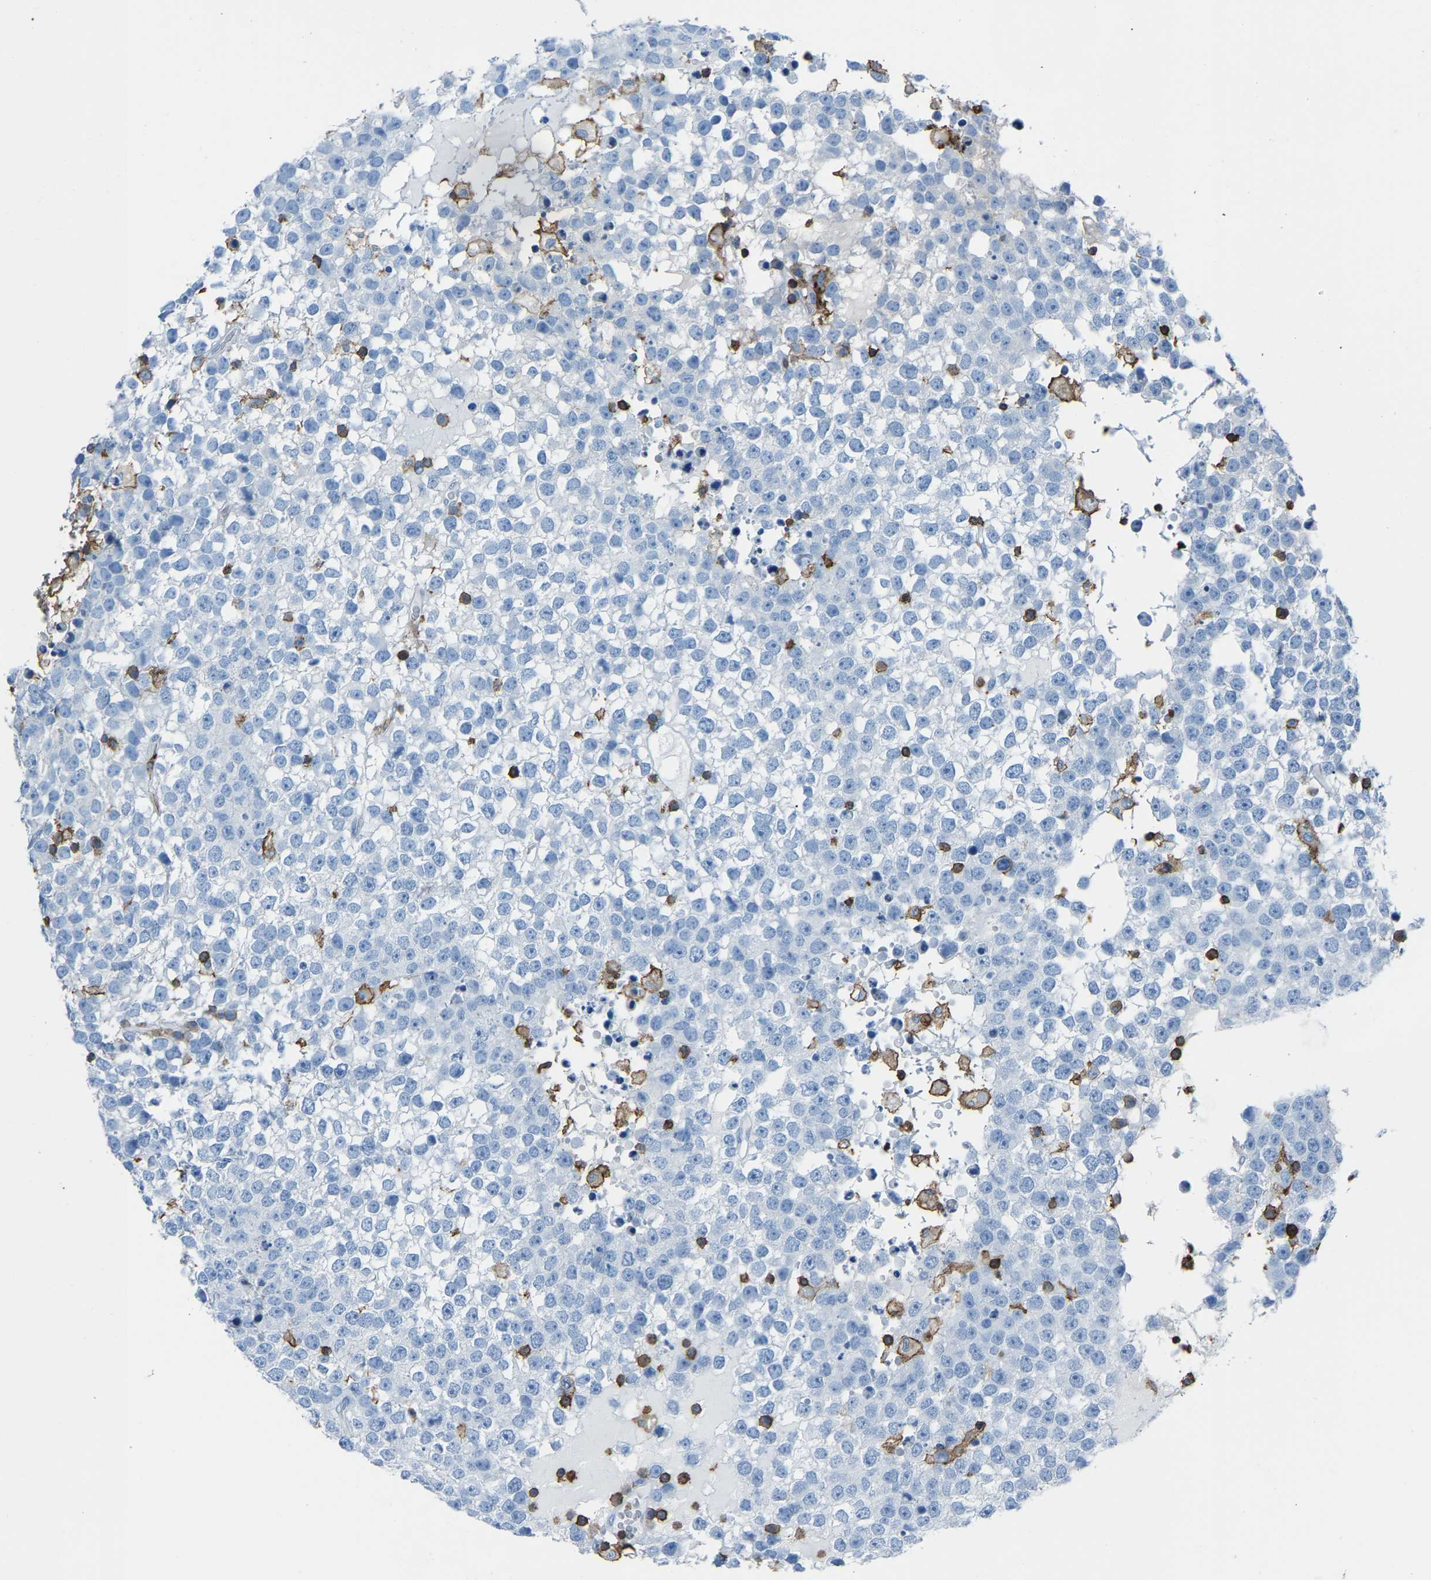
{"staining": {"intensity": "negative", "quantity": "none", "location": "none"}, "tissue": "testis cancer", "cell_type": "Tumor cells", "image_type": "cancer", "snomed": [{"axis": "morphology", "description": "Seminoma, NOS"}, {"axis": "topography", "description": "Testis"}], "caption": "Tumor cells are negative for brown protein staining in testis seminoma.", "gene": "LSP1", "patient": {"sex": "male", "age": 65}}